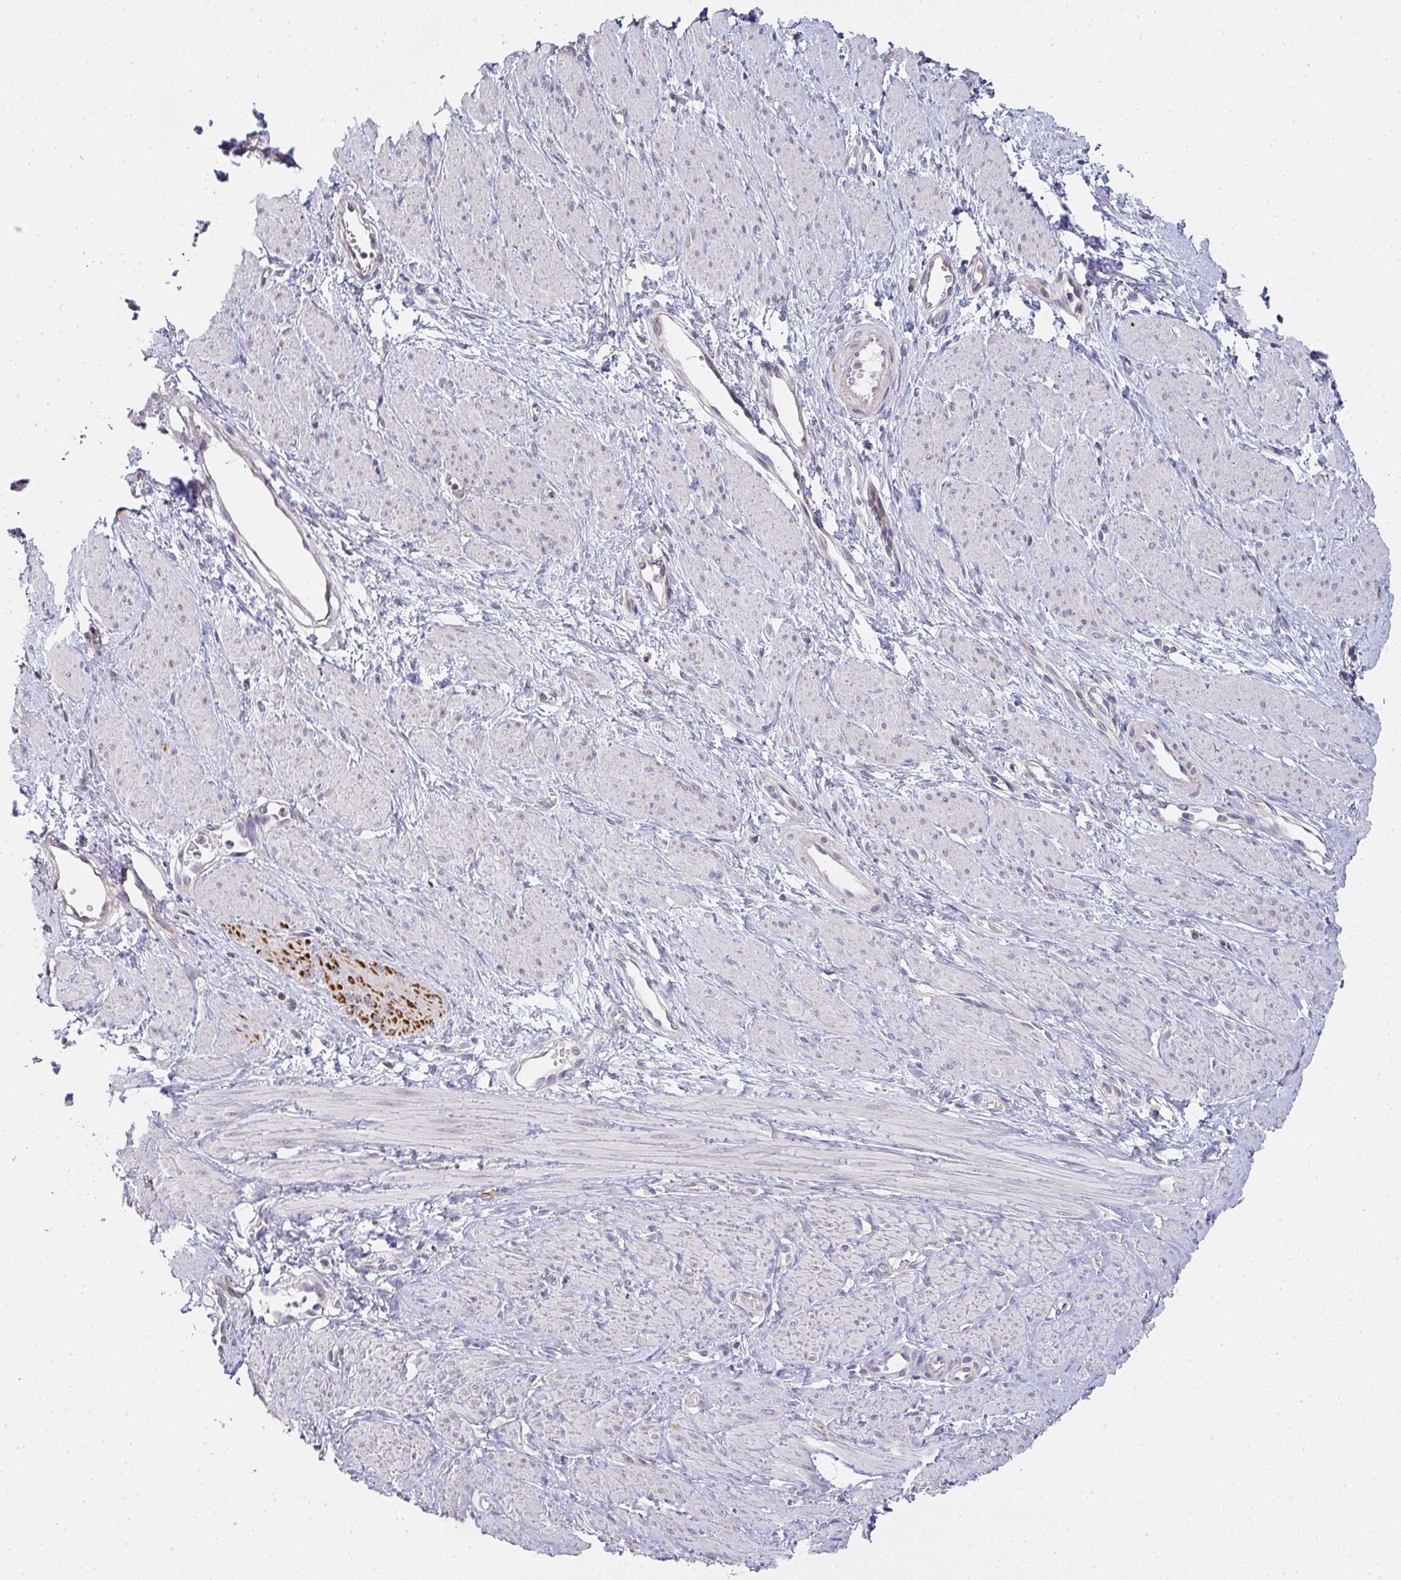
{"staining": {"intensity": "negative", "quantity": "none", "location": "none"}, "tissue": "smooth muscle", "cell_type": "Smooth muscle cells", "image_type": "normal", "snomed": [{"axis": "morphology", "description": "Normal tissue, NOS"}, {"axis": "topography", "description": "Smooth muscle"}, {"axis": "topography", "description": "Uterus"}], "caption": "DAB (3,3'-diaminobenzidine) immunohistochemical staining of benign human smooth muscle reveals no significant positivity in smooth muscle cells.", "gene": "TMEM219", "patient": {"sex": "female", "age": 39}}